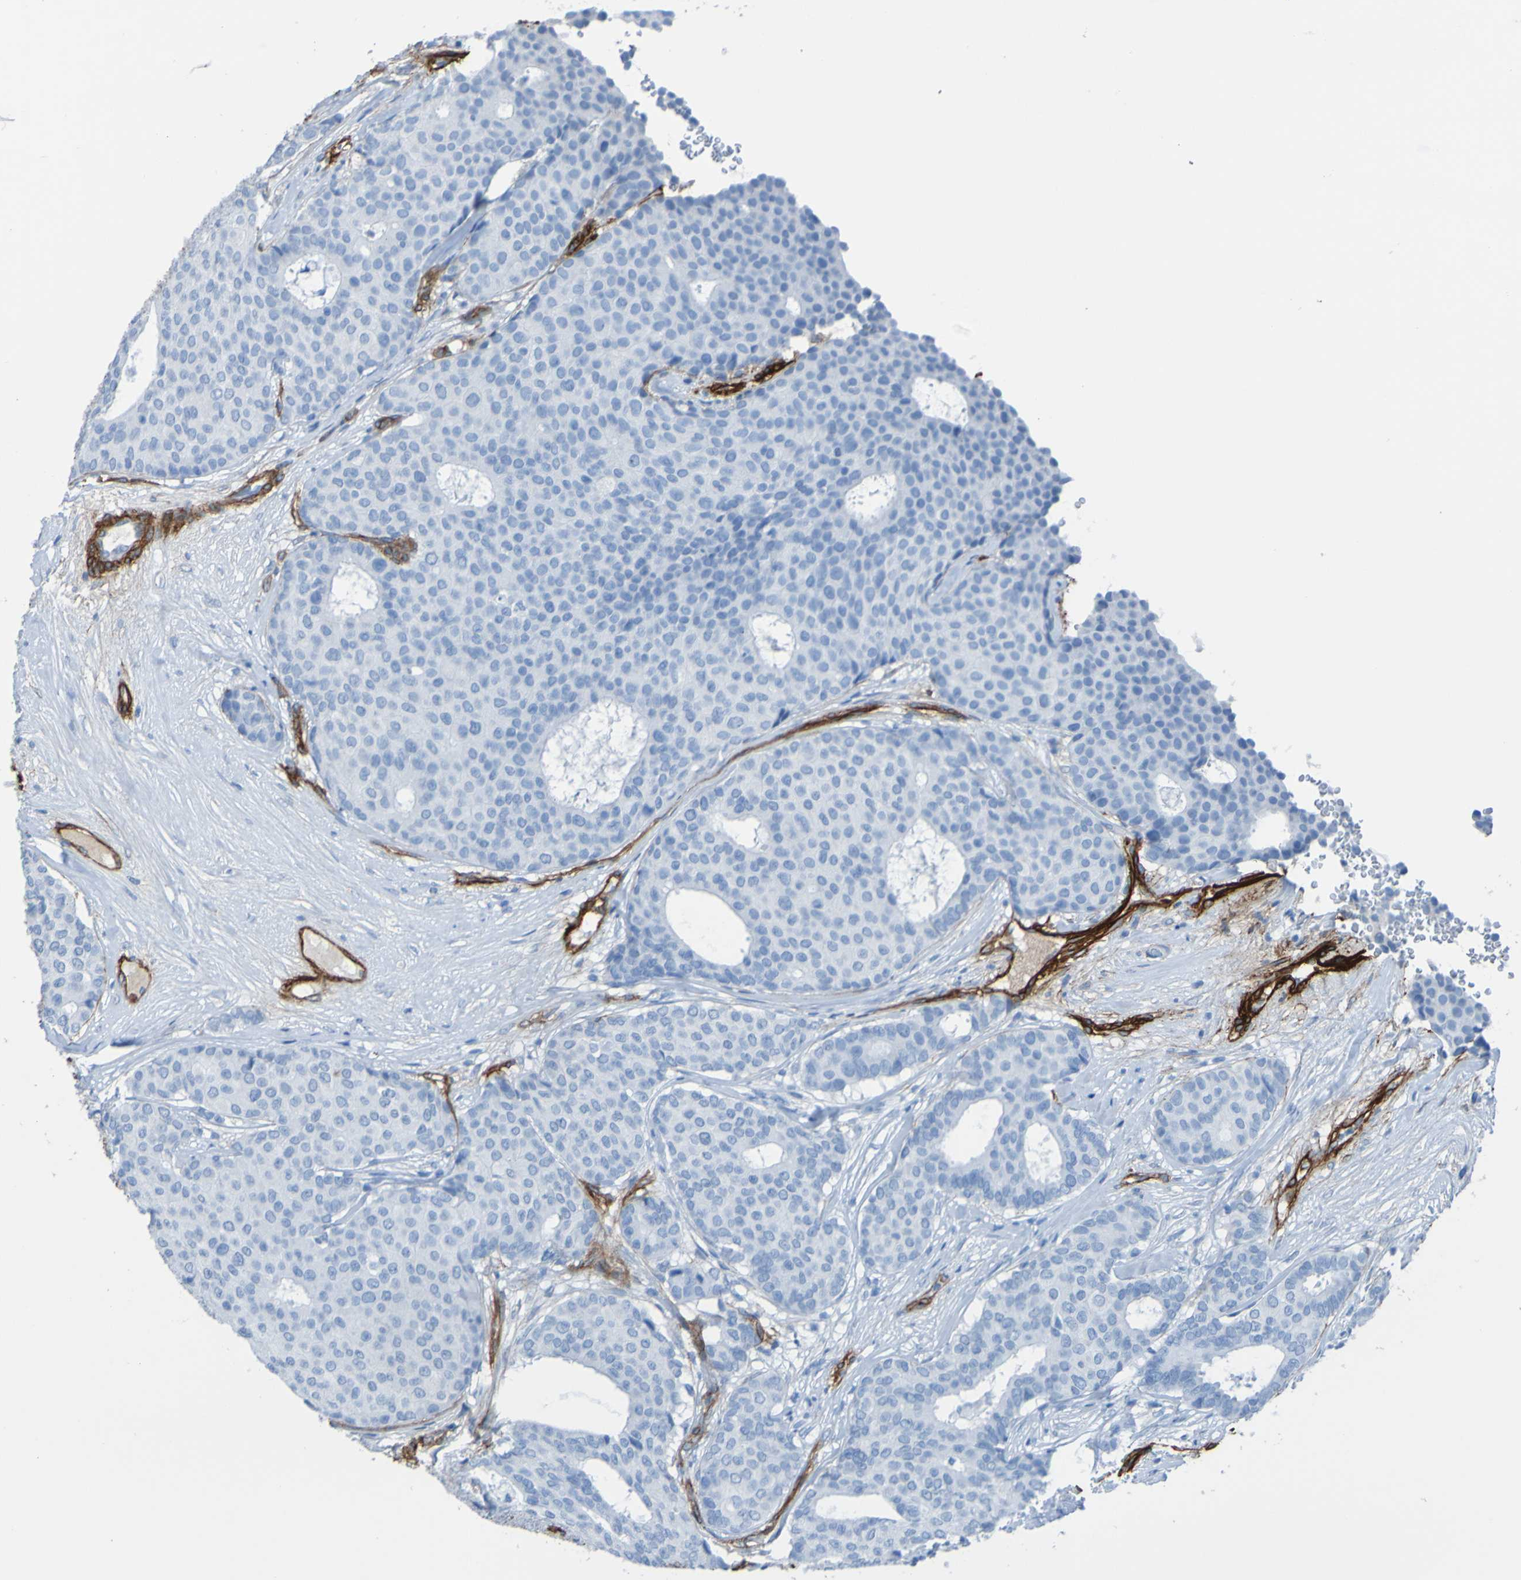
{"staining": {"intensity": "negative", "quantity": "none", "location": "none"}, "tissue": "breast cancer", "cell_type": "Tumor cells", "image_type": "cancer", "snomed": [{"axis": "morphology", "description": "Duct carcinoma"}, {"axis": "topography", "description": "Breast"}], "caption": "A high-resolution photomicrograph shows immunohistochemistry (IHC) staining of intraductal carcinoma (breast), which displays no significant positivity in tumor cells.", "gene": "COL4A2", "patient": {"sex": "female", "age": 75}}